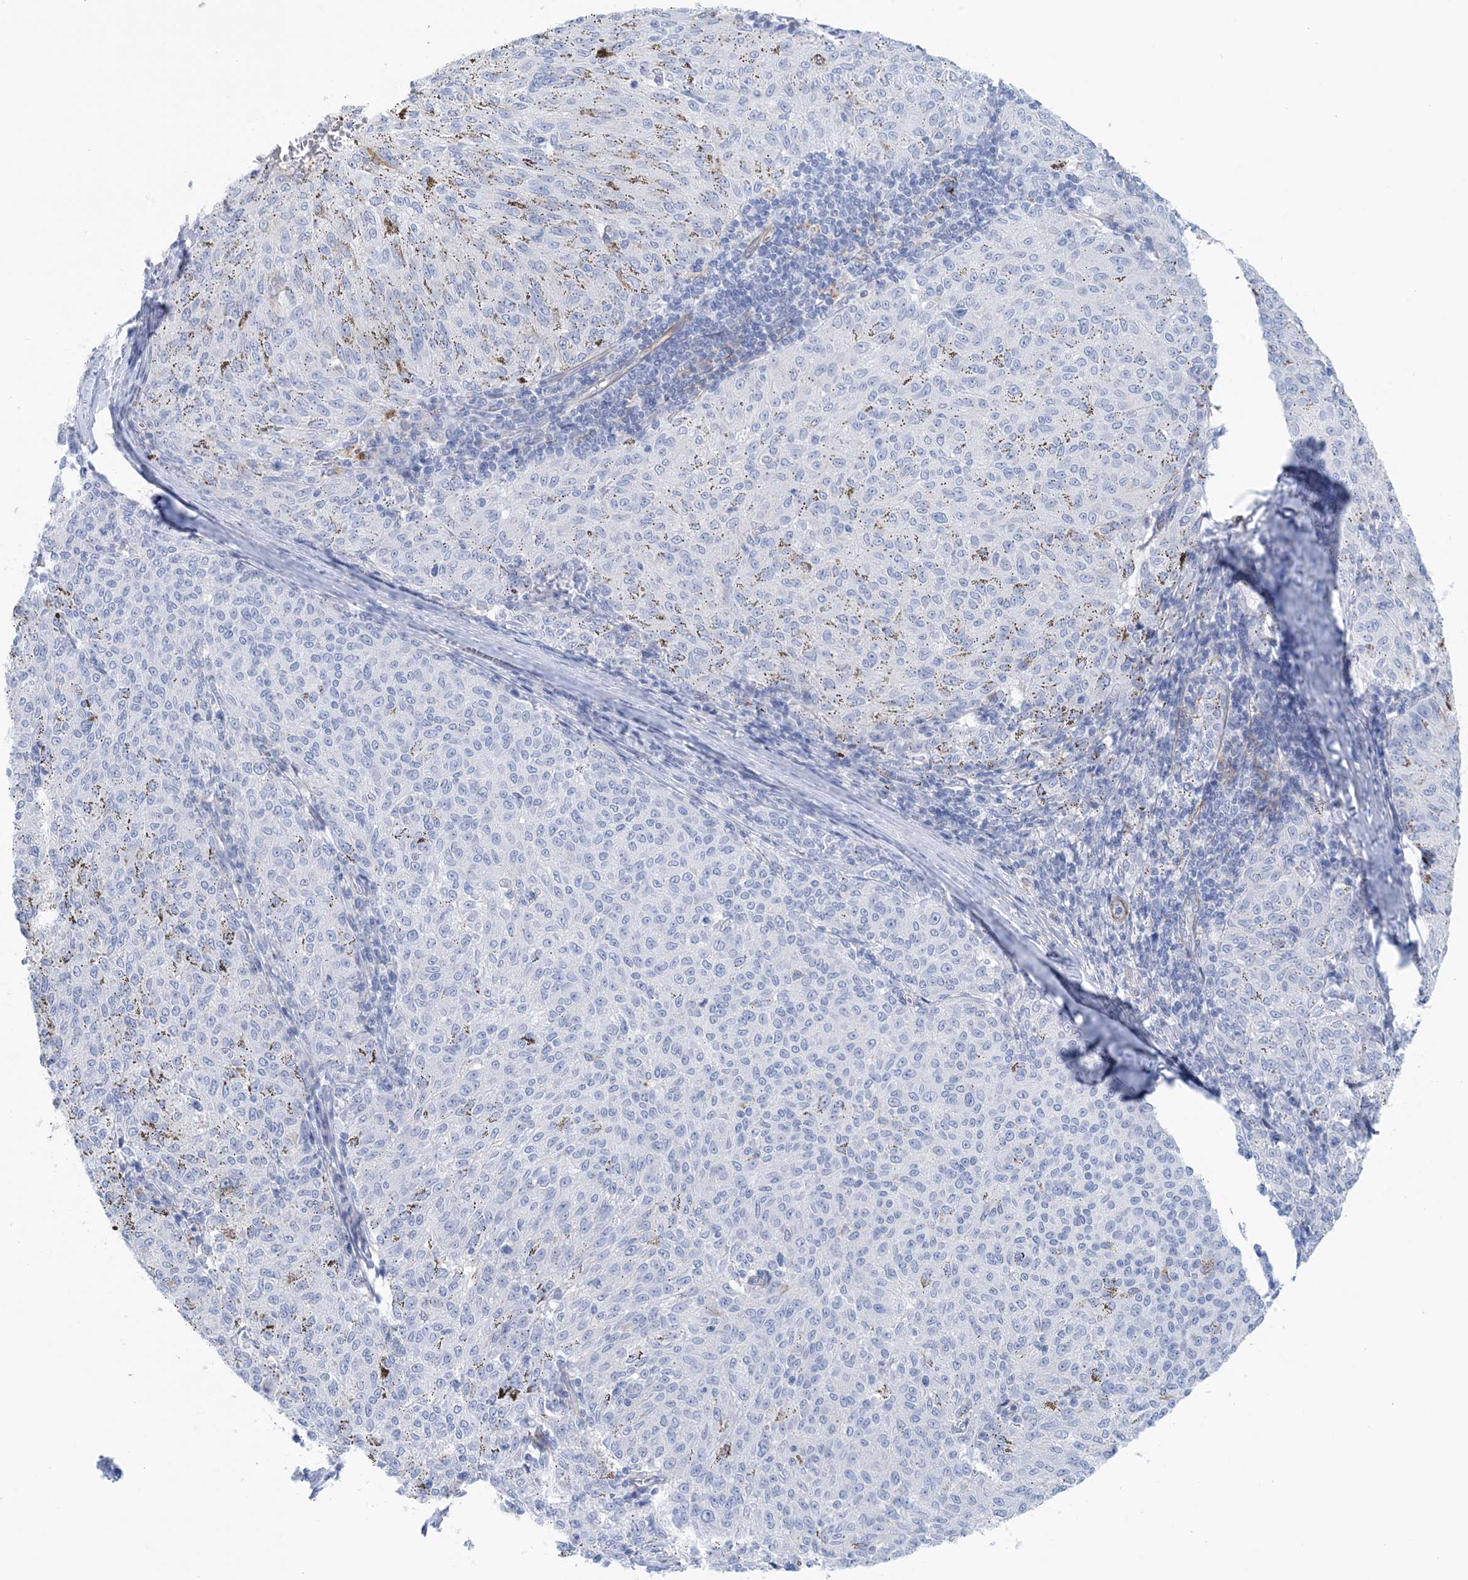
{"staining": {"intensity": "negative", "quantity": "none", "location": "none"}, "tissue": "melanoma", "cell_type": "Tumor cells", "image_type": "cancer", "snomed": [{"axis": "morphology", "description": "Malignant melanoma, NOS"}, {"axis": "topography", "description": "Skin"}], "caption": "Immunohistochemistry (IHC) of human melanoma exhibits no staining in tumor cells.", "gene": "SHANK1", "patient": {"sex": "female", "age": 72}}